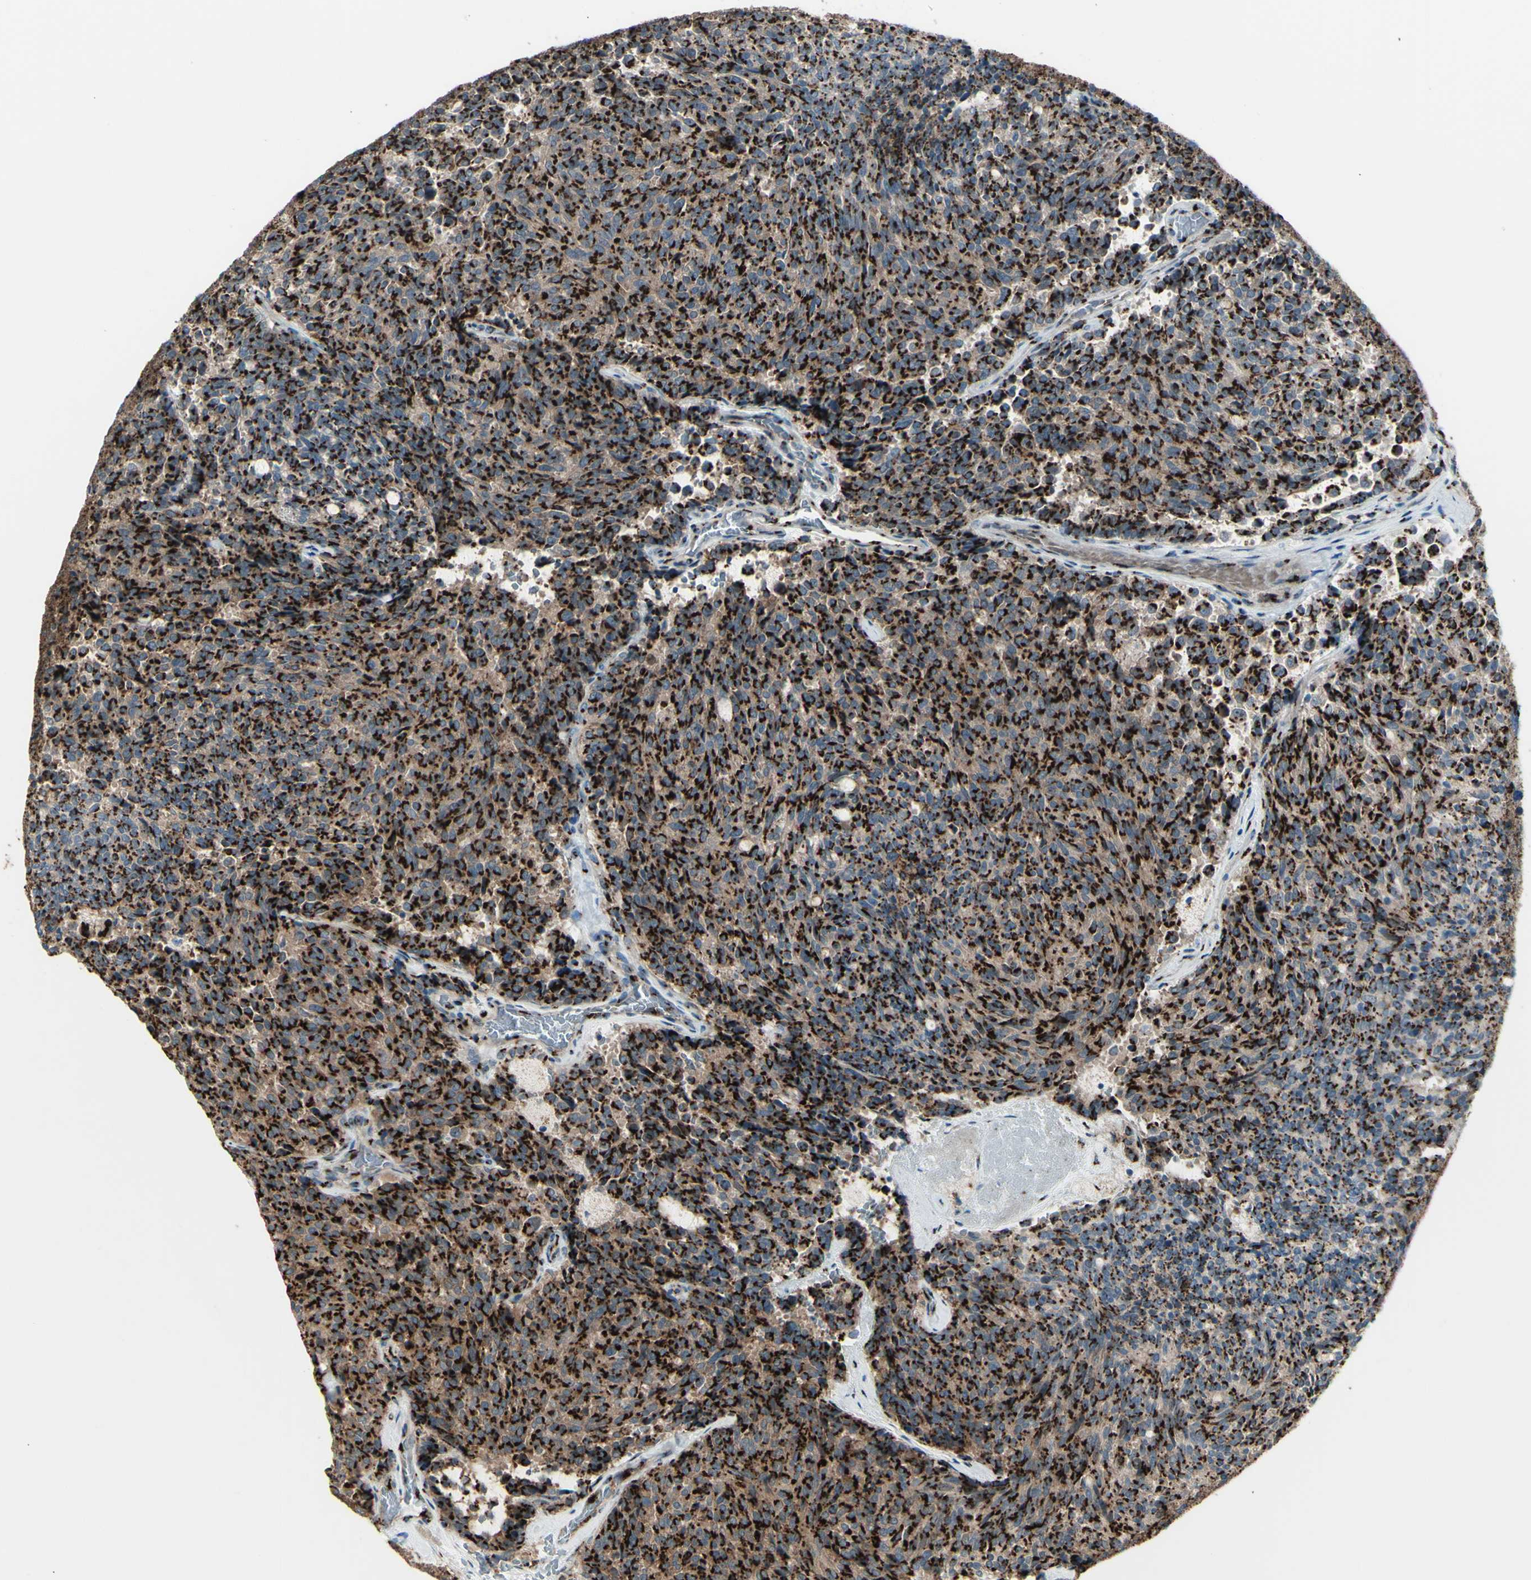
{"staining": {"intensity": "strong", "quantity": ">75%", "location": "cytoplasmic/membranous"}, "tissue": "carcinoid", "cell_type": "Tumor cells", "image_type": "cancer", "snomed": [{"axis": "morphology", "description": "Carcinoid, malignant, NOS"}, {"axis": "topography", "description": "Pancreas"}], "caption": "This micrograph reveals immunohistochemistry (IHC) staining of human malignant carcinoid, with high strong cytoplasmic/membranous positivity in about >75% of tumor cells.", "gene": "BPNT2", "patient": {"sex": "female", "age": 54}}